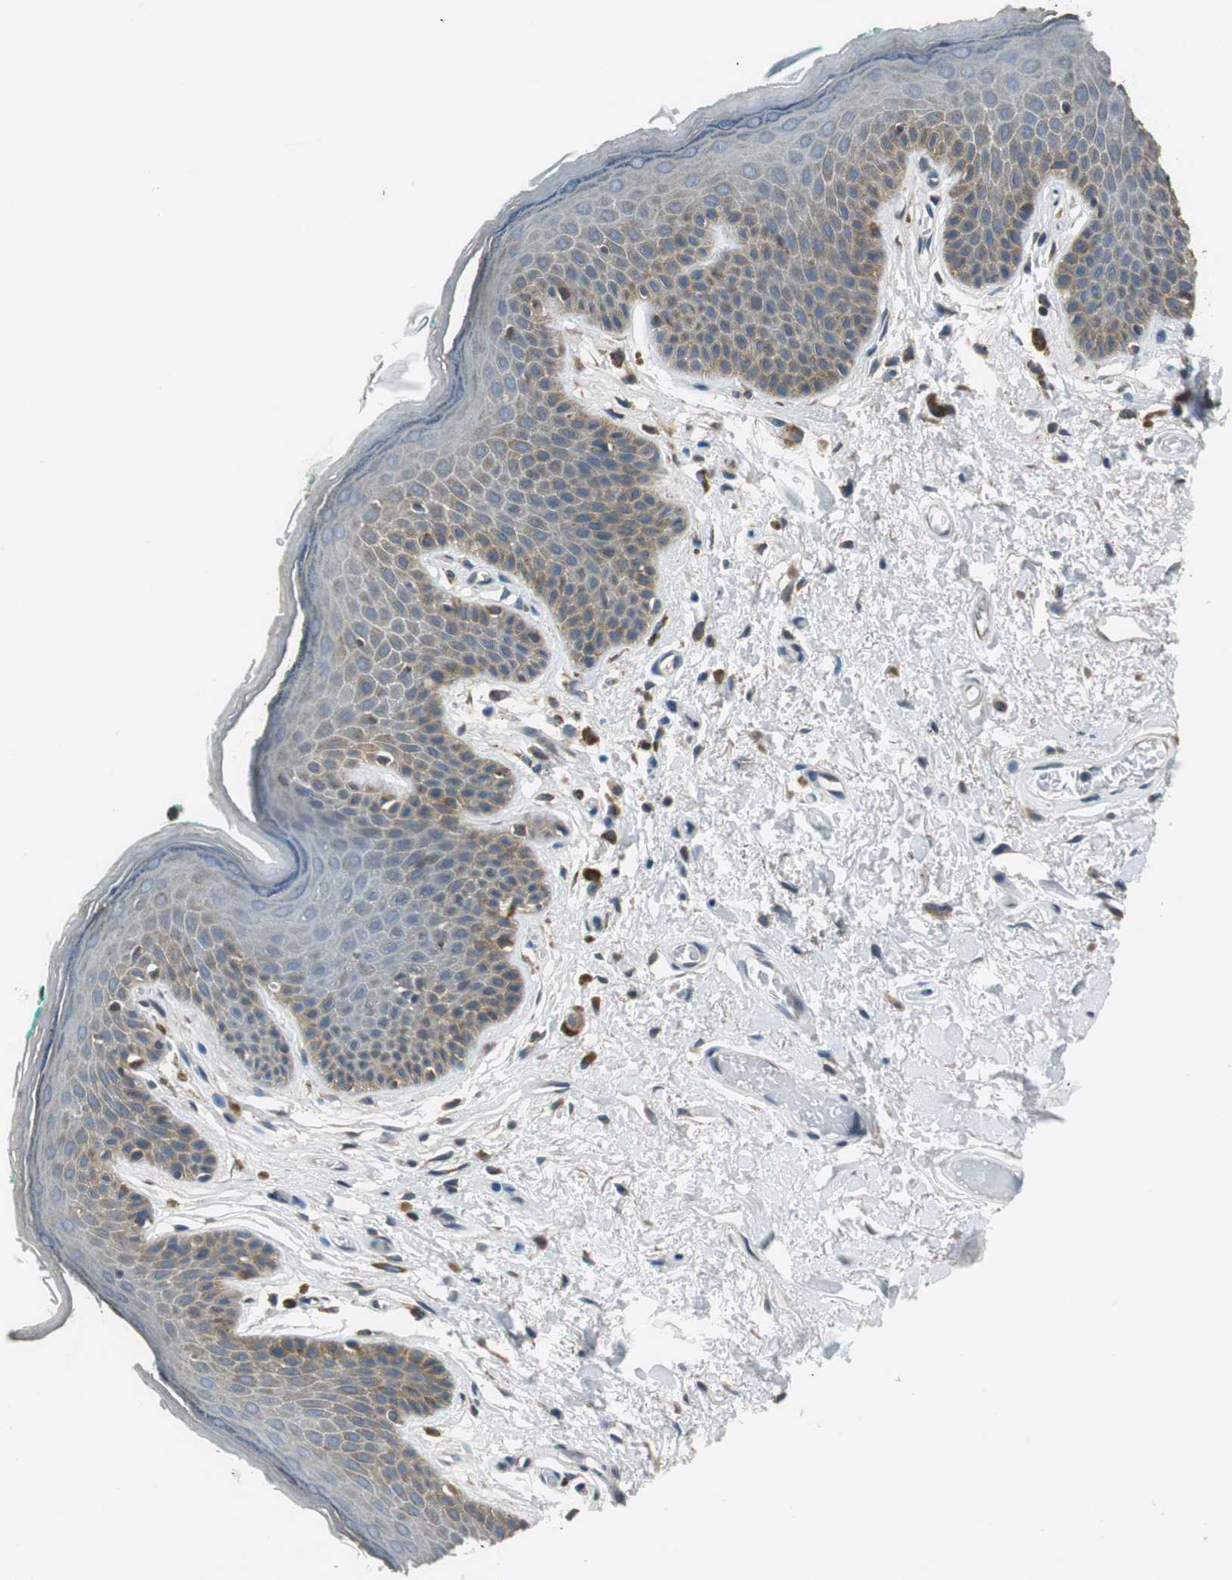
{"staining": {"intensity": "moderate", "quantity": ">75%", "location": "cytoplasmic/membranous"}, "tissue": "skin", "cell_type": "Epidermal cells", "image_type": "normal", "snomed": [{"axis": "morphology", "description": "Normal tissue, NOS"}, {"axis": "topography", "description": "Anal"}], "caption": "High-power microscopy captured an IHC photomicrograph of benign skin, revealing moderate cytoplasmic/membranous staining in about >75% of epidermal cells. (DAB (3,3'-diaminobenzidine) IHC, brown staining for protein, blue staining for nuclei).", "gene": "CNOT3", "patient": {"sex": "male", "age": 74}}